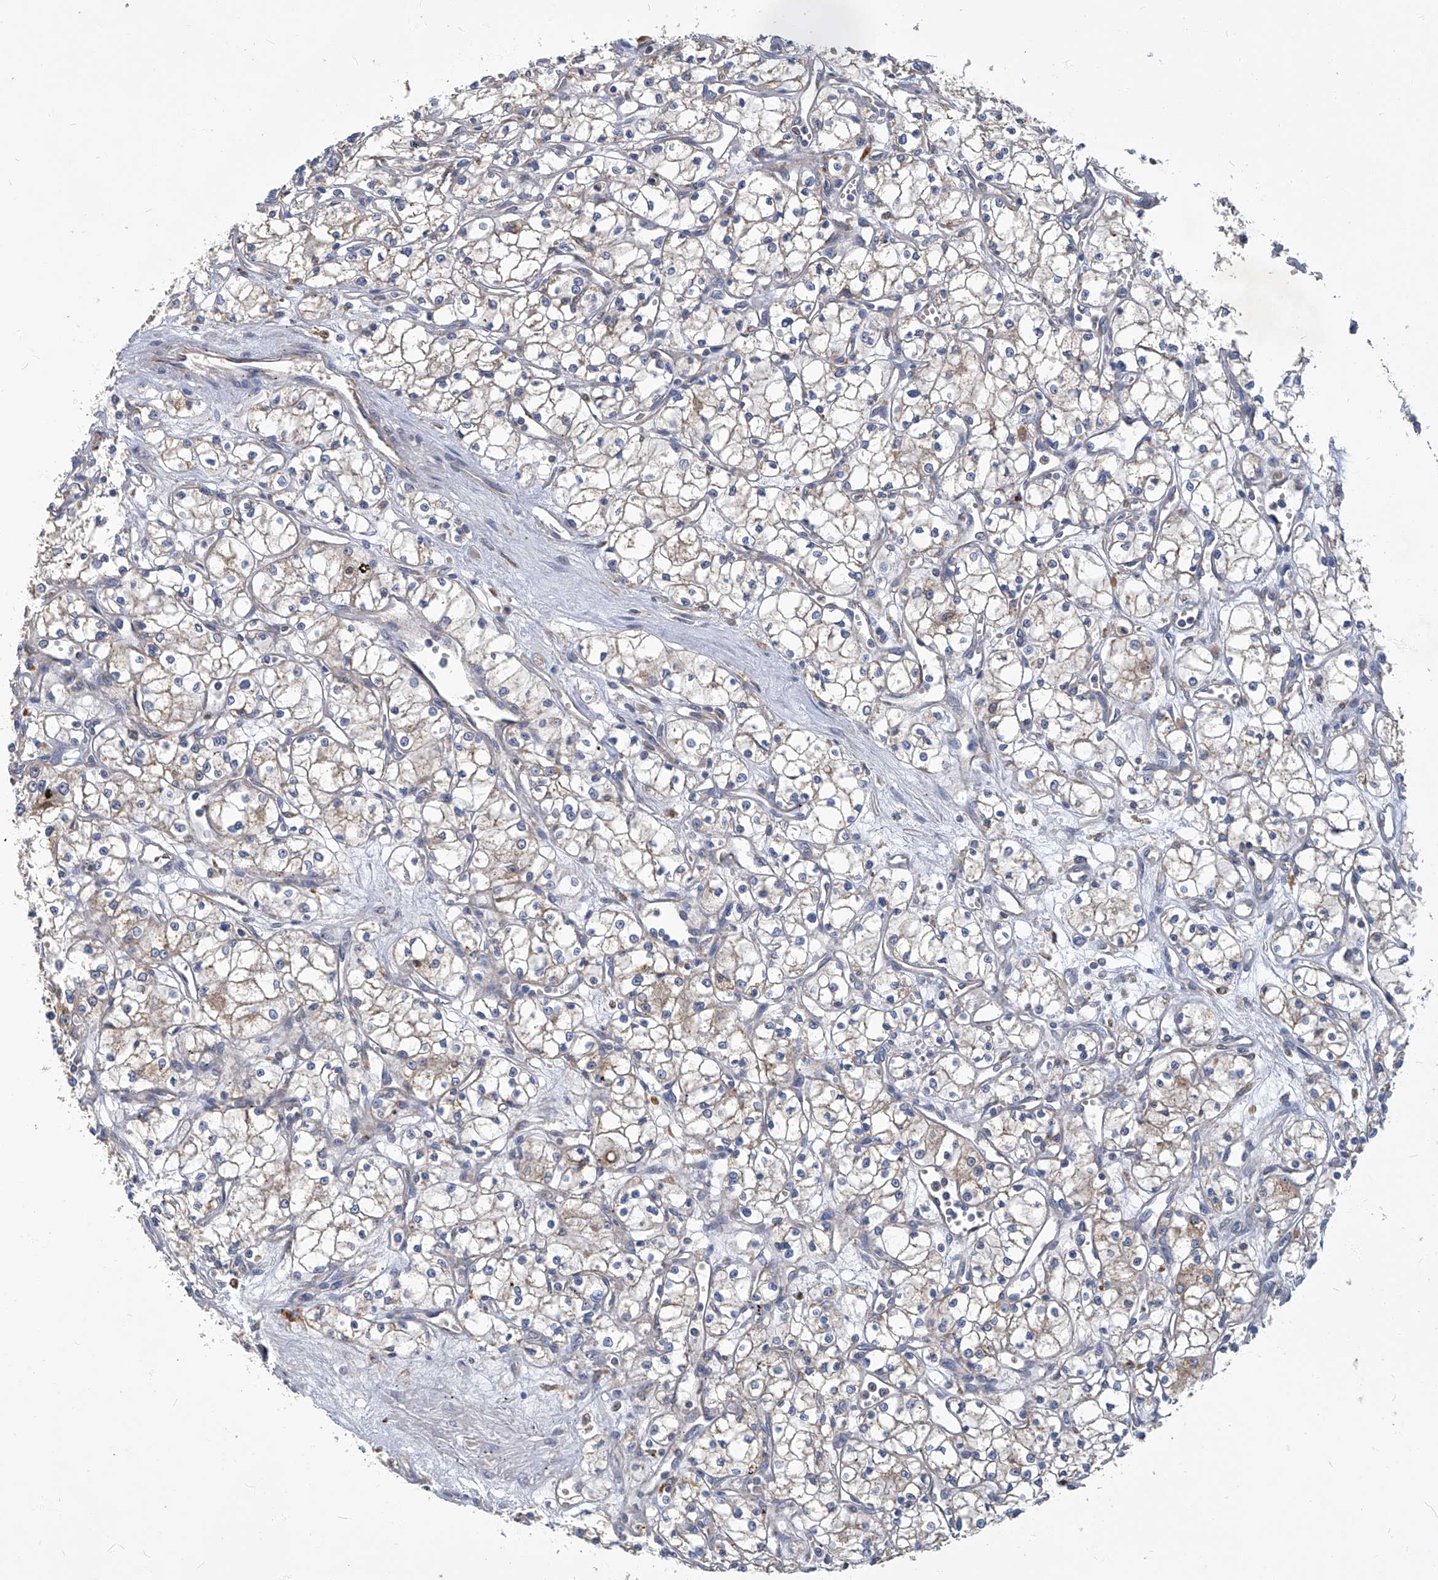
{"staining": {"intensity": "weak", "quantity": "<25%", "location": "cytoplasmic/membranous"}, "tissue": "renal cancer", "cell_type": "Tumor cells", "image_type": "cancer", "snomed": [{"axis": "morphology", "description": "Adenocarcinoma, NOS"}, {"axis": "topography", "description": "Kidney"}], "caption": "Tumor cells are negative for brown protein staining in renal cancer.", "gene": "TNFRSF13B", "patient": {"sex": "male", "age": 59}}